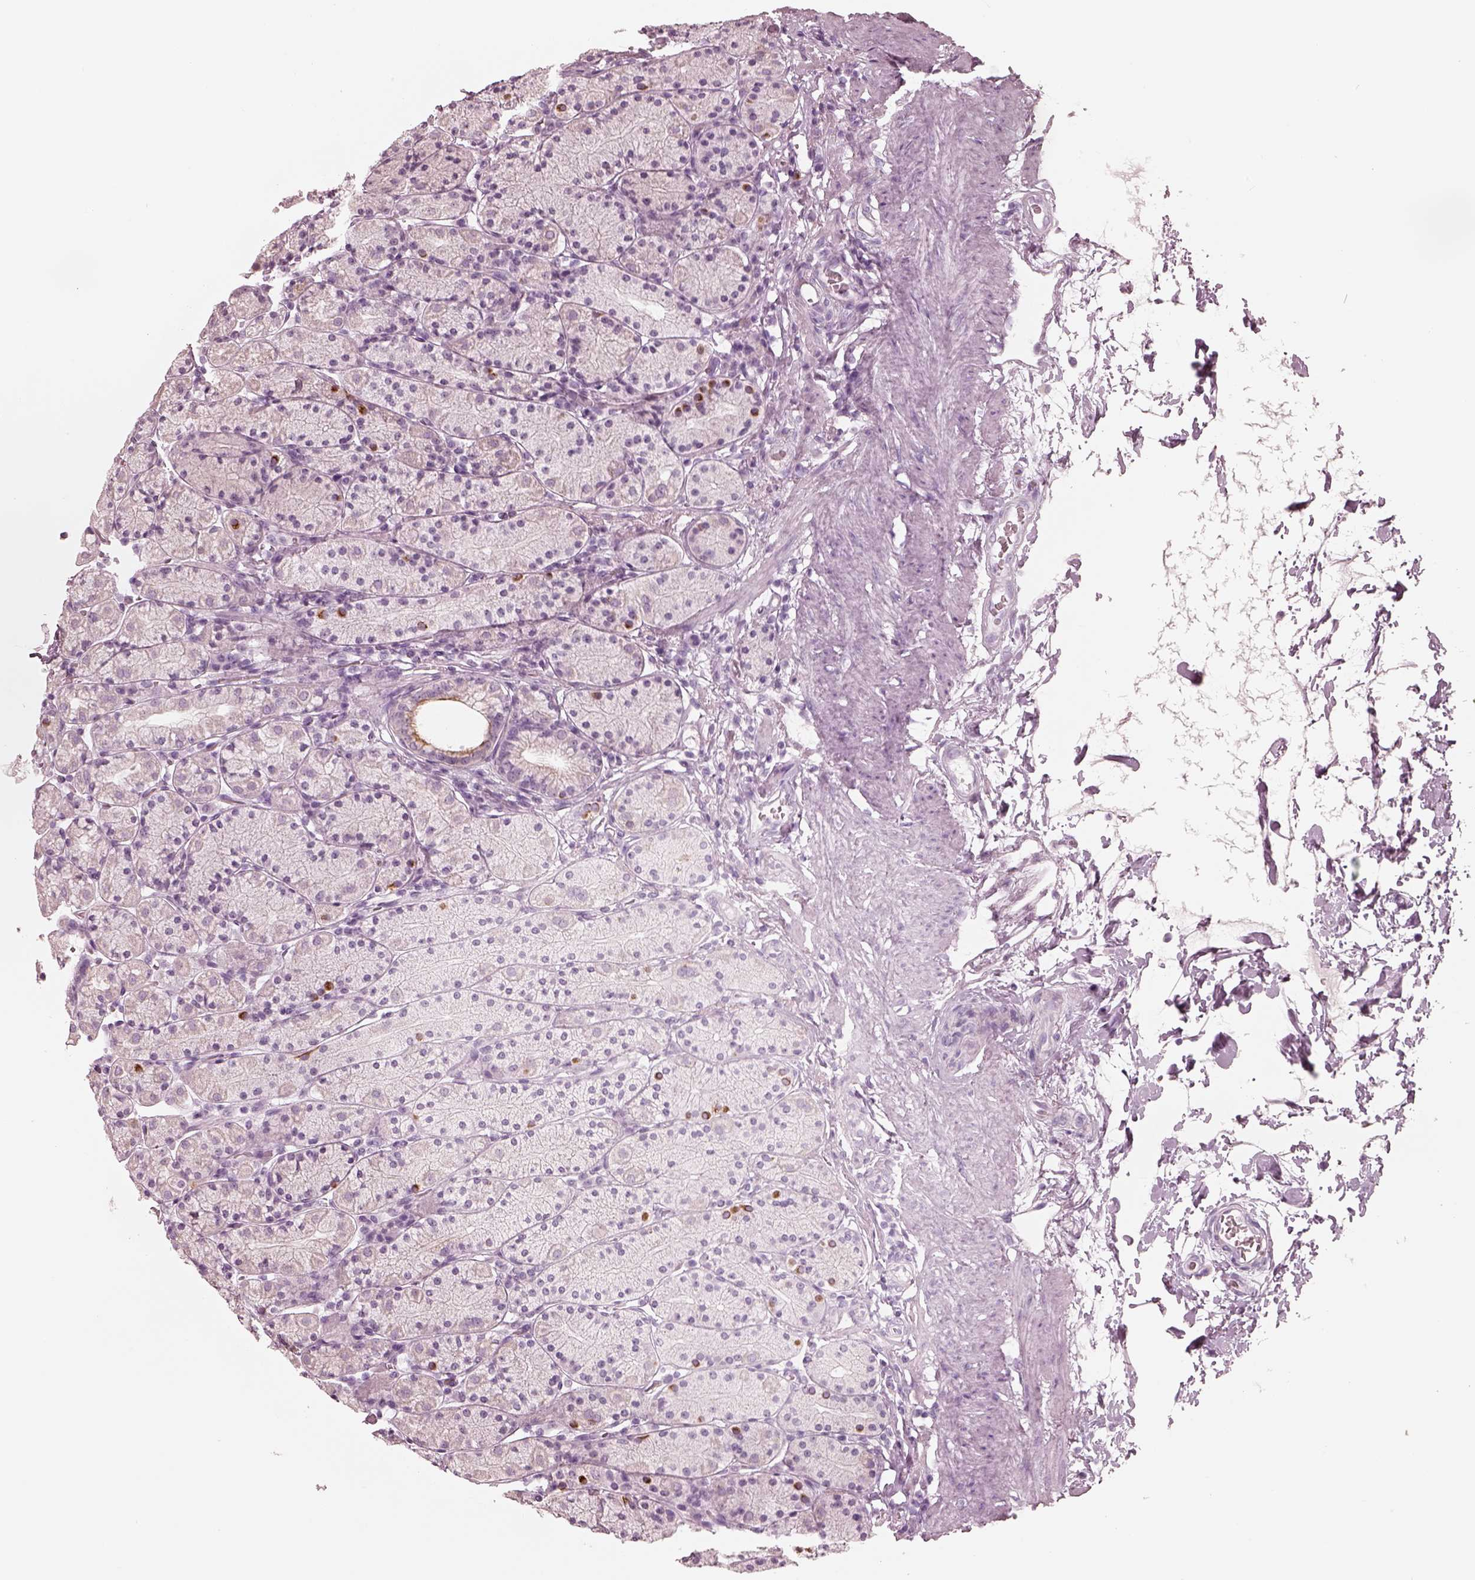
{"staining": {"intensity": "moderate", "quantity": "<25%", "location": "cytoplasmic/membranous"}, "tissue": "stomach", "cell_type": "Glandular cells", "image_type": "normal", "snomed": [{"axis": "morphology", "description": "Normal tissue, NOS"}, {"axis": "topography", "description": "Stomach, upper"}, {"axis": "topography", "description": "Stomach"}], "caption": "DAB immunohistochemical staining of normal stomach reveals moderate cytoplasmic/membranous protein expression in approximately <25% of glandular cells. Using DAB (3,3'-diaminobenzidine) (brown) and hematoxylin (blue) stains, captured at high magnification using brightfield microscopy.", "gene": "PON3", "patient": {"sex": "male", "age": 62}}